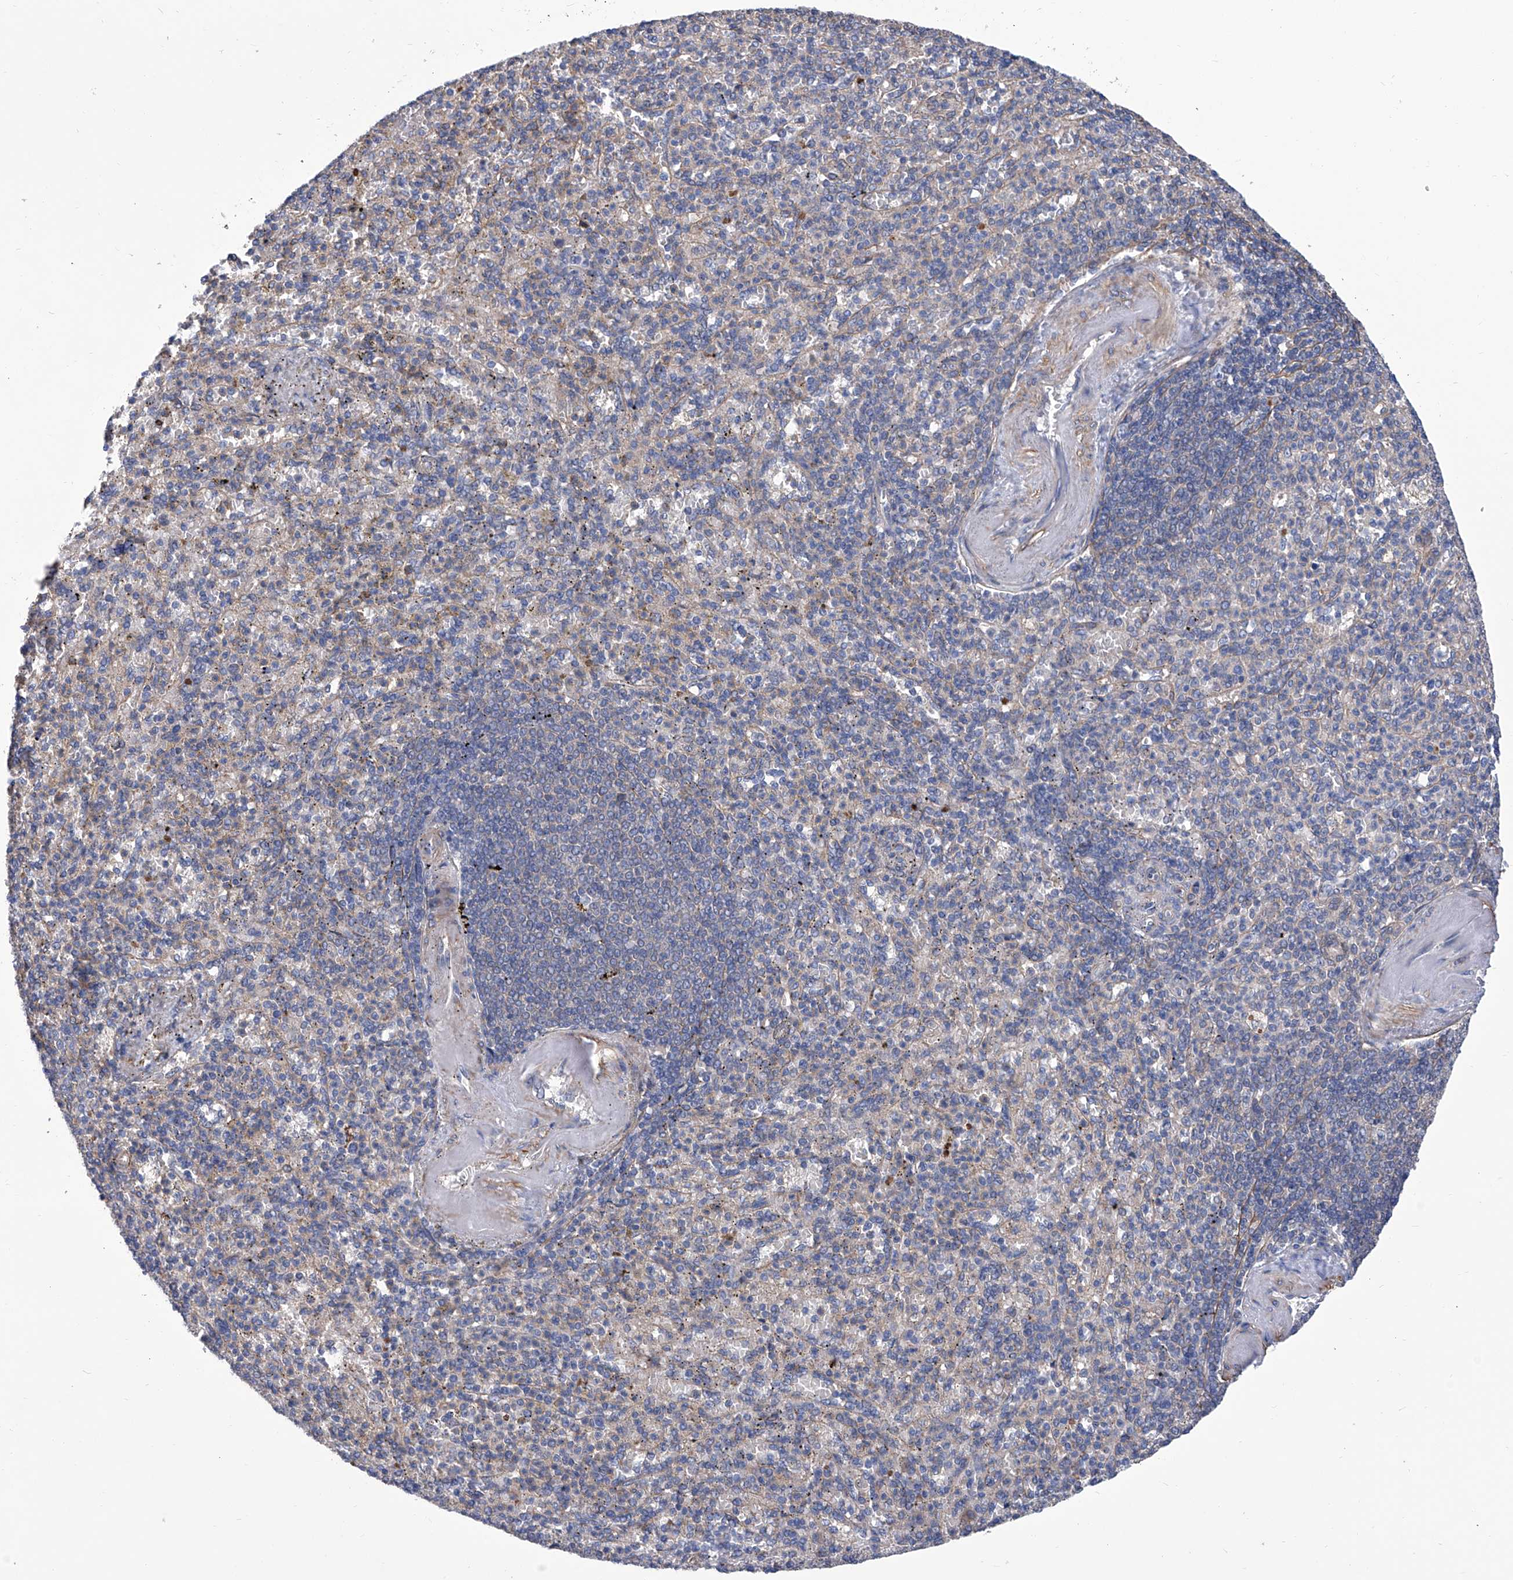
{"staining": {"intensity": "negative", "quantity": "none", "location": "none"}, "tissue": "spleen", "cell_type": "Cells in red pulp", "image_type": "normal", "snomed": [{"axis": "morphology", "description": "Normal tissue, NOS"}, {"axis": "topography", "description": "Spleen"}], "caption": "The image reveals no staining of cells in red pulp in benign spleen.", "gene": "SMS", "patient": {"sex": "female", "age": 74}}